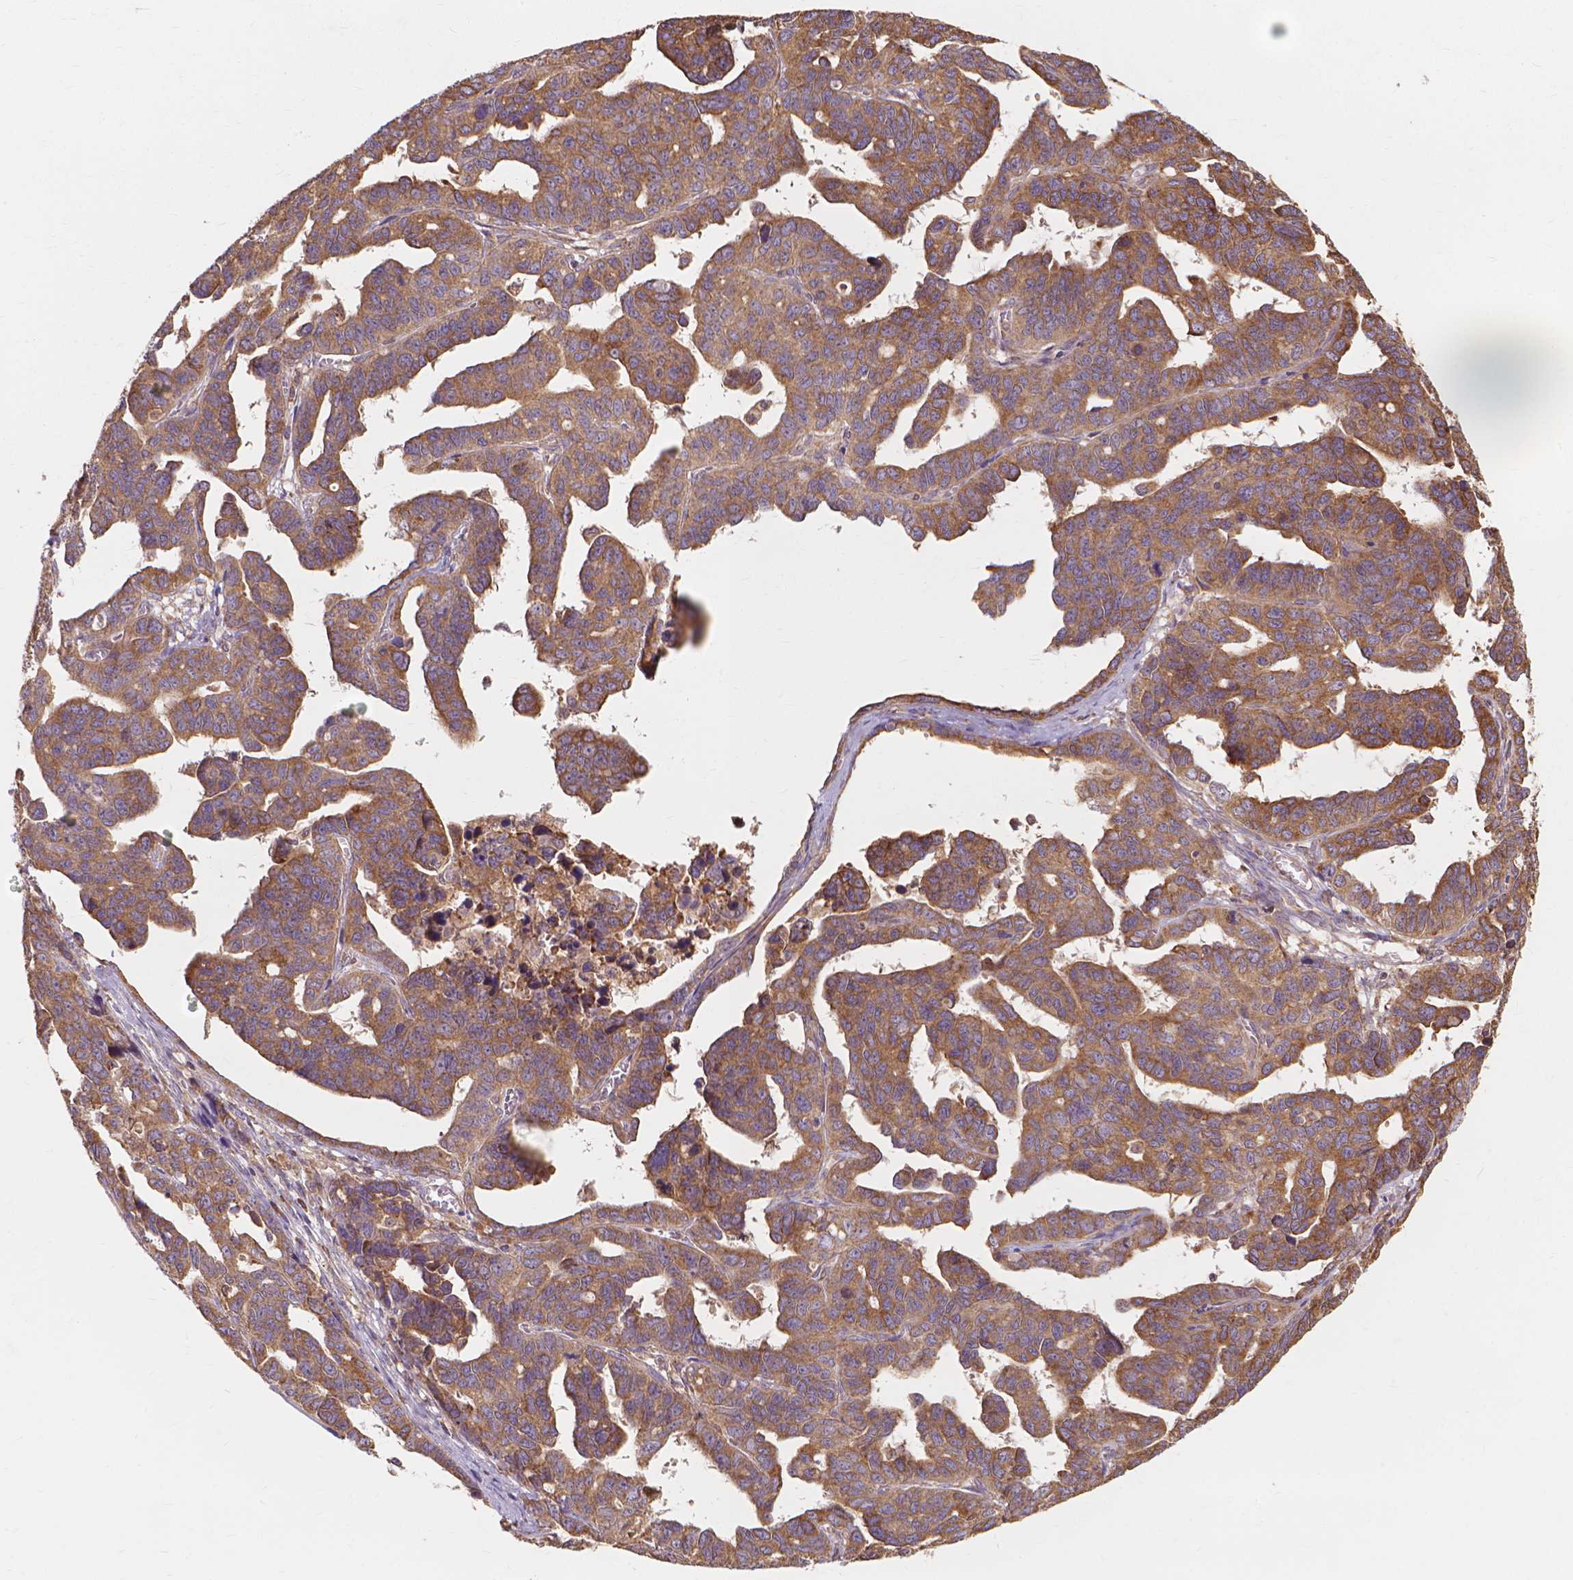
{"staining": {"intensity": "moderate", "quantity": ">75%", "location": "cytoplasmic/membranous"}, "tissue": "ovarian cancer", "cell_type": "Tumor cells", "image_type": "cancer", "snomed": [{"axis": "morphology", "description": "Cystadenocarcinoma, serous, NOS"}, {"axis": "topography", "description": "Ovary"}], "caption": "Immunohistochemical staining of ovarian cancer (serous cystadenocarcinoma) reveals moderate cytoplasmic/membranous protein staining in about >75% of tumor cells.", "gene": "TAB2", "patient": {"sex": "female", "age": 69}}